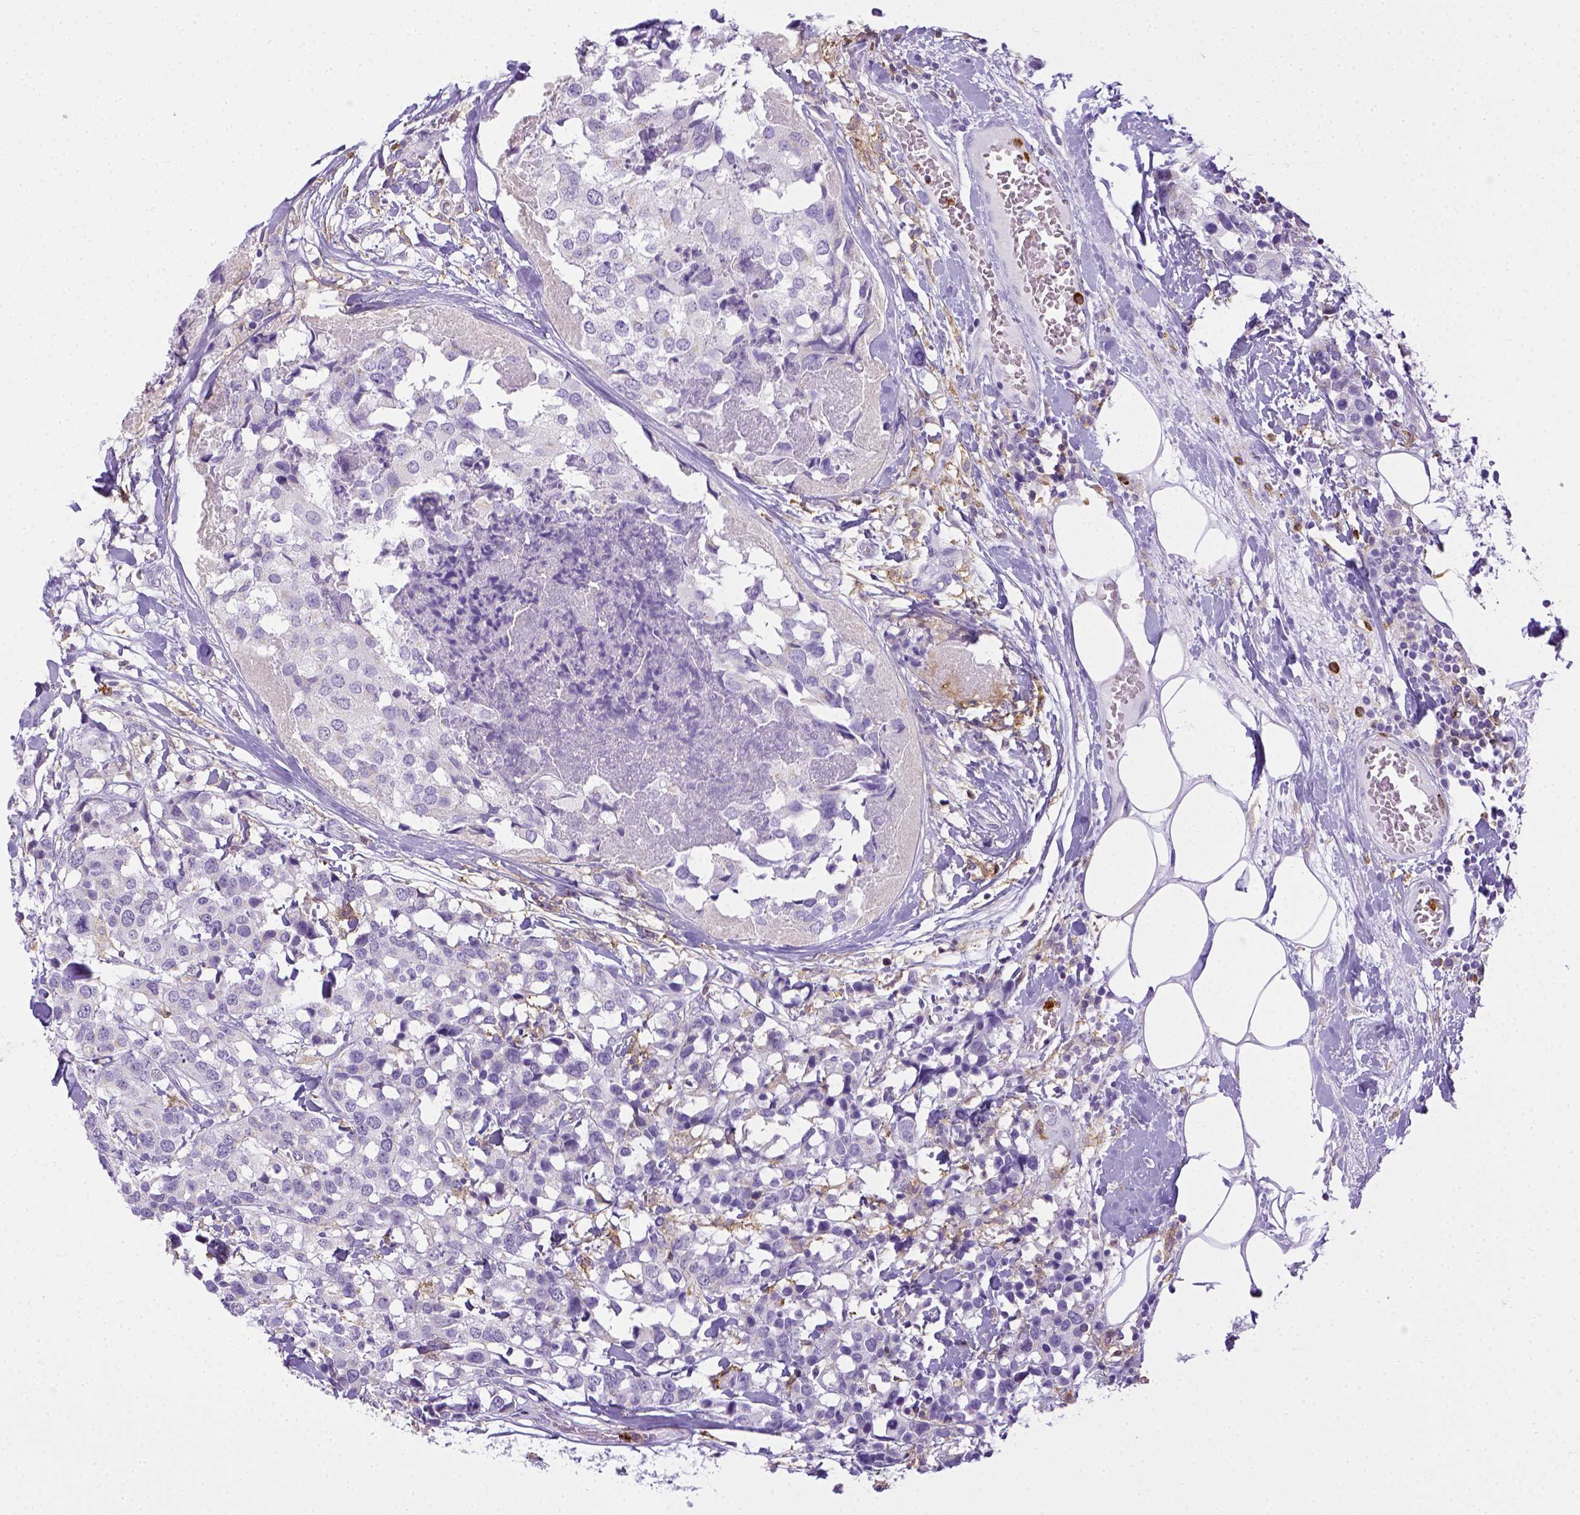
{"staining": {"intensity": "negative", "quantity": "none", "location": "none"}, "tissue": "breast cancer", "cell_type": "Tumor cells", "image_type": "cancer", "snomed": [{"axis": "morphology", "description": "Lobular carcinoma"}, {"axis": "topography", "description": "Breast"}], "caption": "A micrograph of human breast lobular carcinoma is negative for staining in tumor cells. (DAB immunohistochemistry visualized using brightfield microscopy, high magnification).", "gene": "ITGAM", "patient": {"sex": "female", "age": 59}}